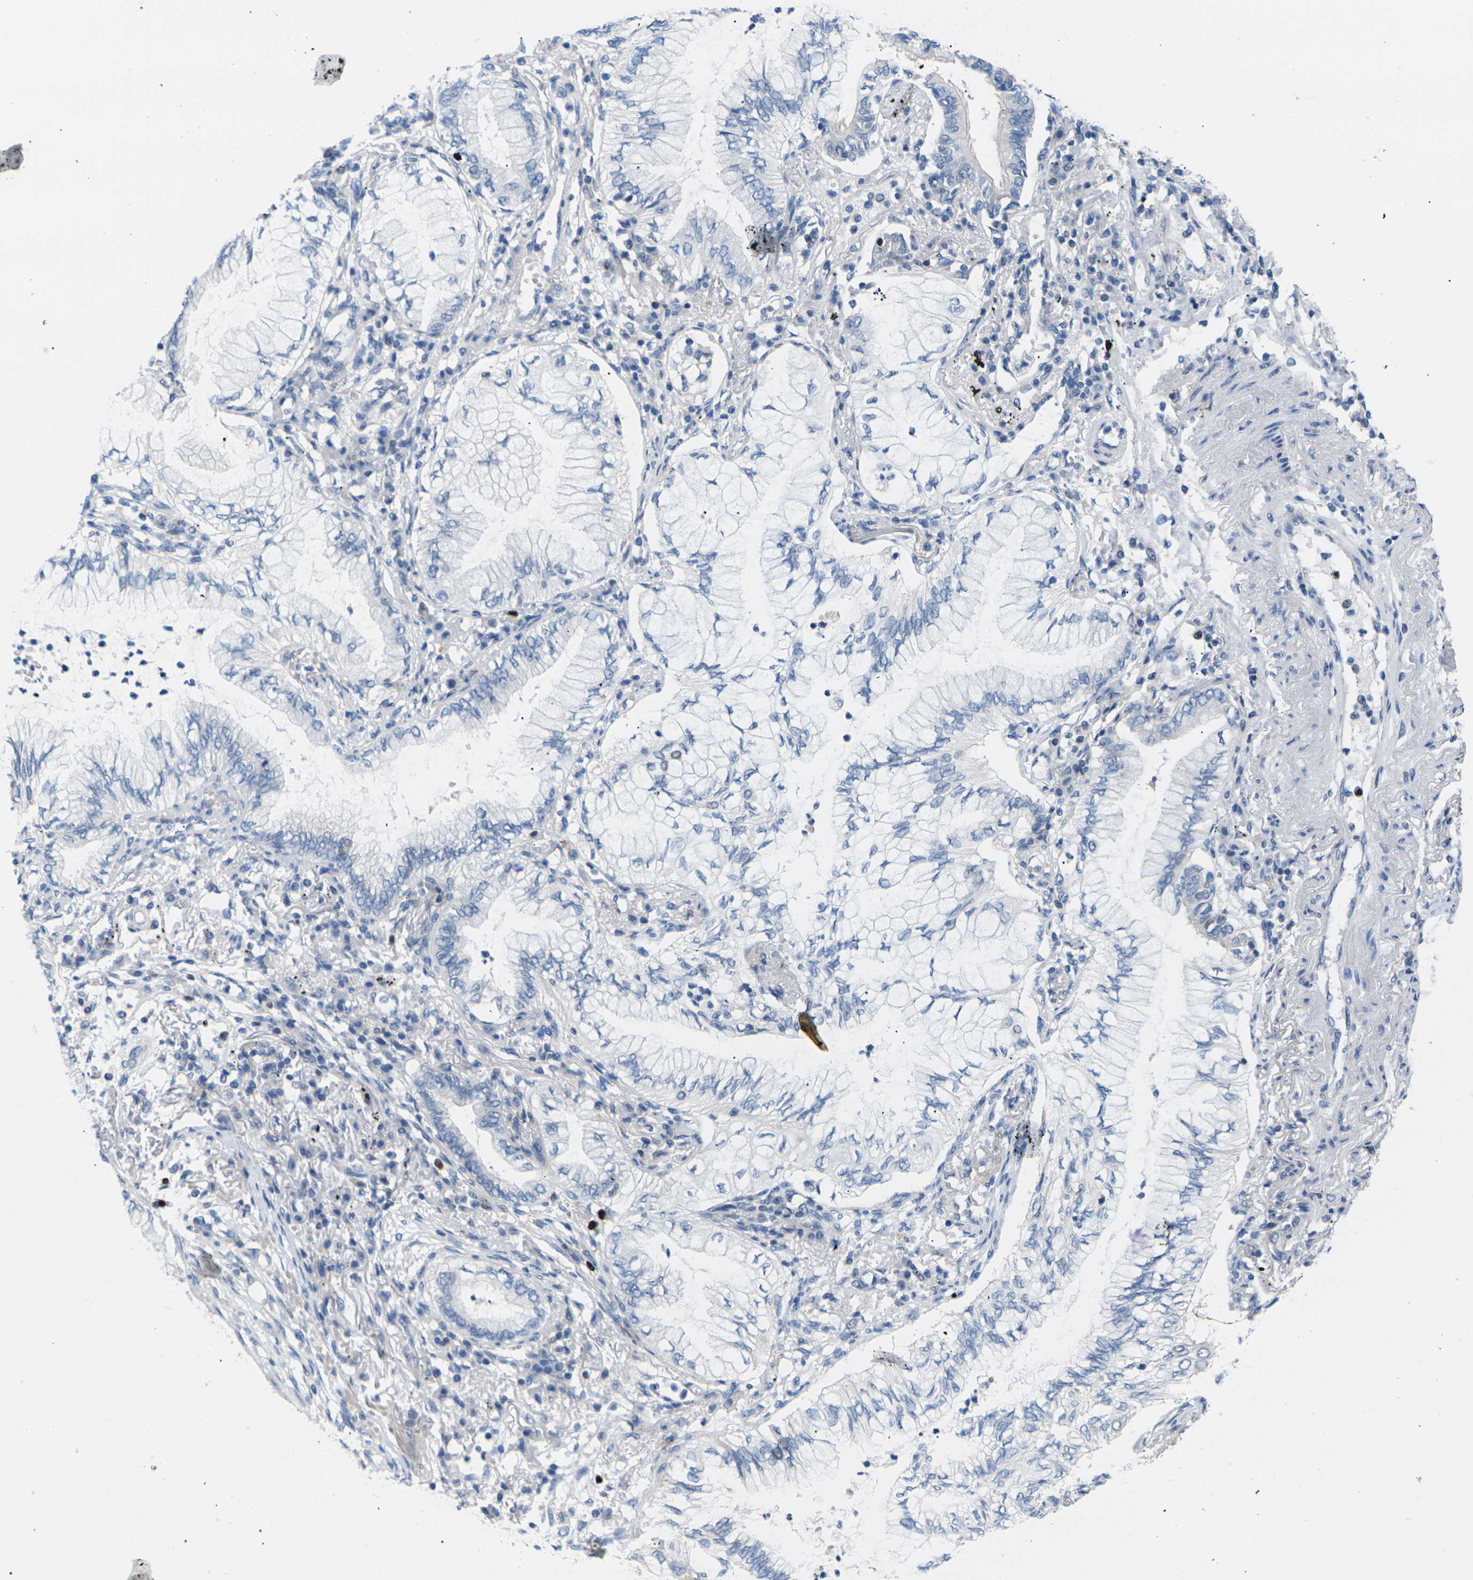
{"staining": {"intensity": "negative", "quantity": "none", "location": "none"}, "tissue": "lung cancer", "cell_type": "Tumor cells", "image_type": "cancer", "snomed": [{"axis": "morphology", "description": "Normal tissue, NOS"}, {"axis": "morphology", "description": "Adenocarcinoma, NOS"}, {"axis": "topography", "description": "Bronchus"}, {"axis": "topography", "description": "Lung"}], "caption": "Lung cancer was stained to show a protein in brown. There is no significant expression in tumor cells.", "gene": "RPS6KA3", "patient": {"sex": "female", "age": 70}}